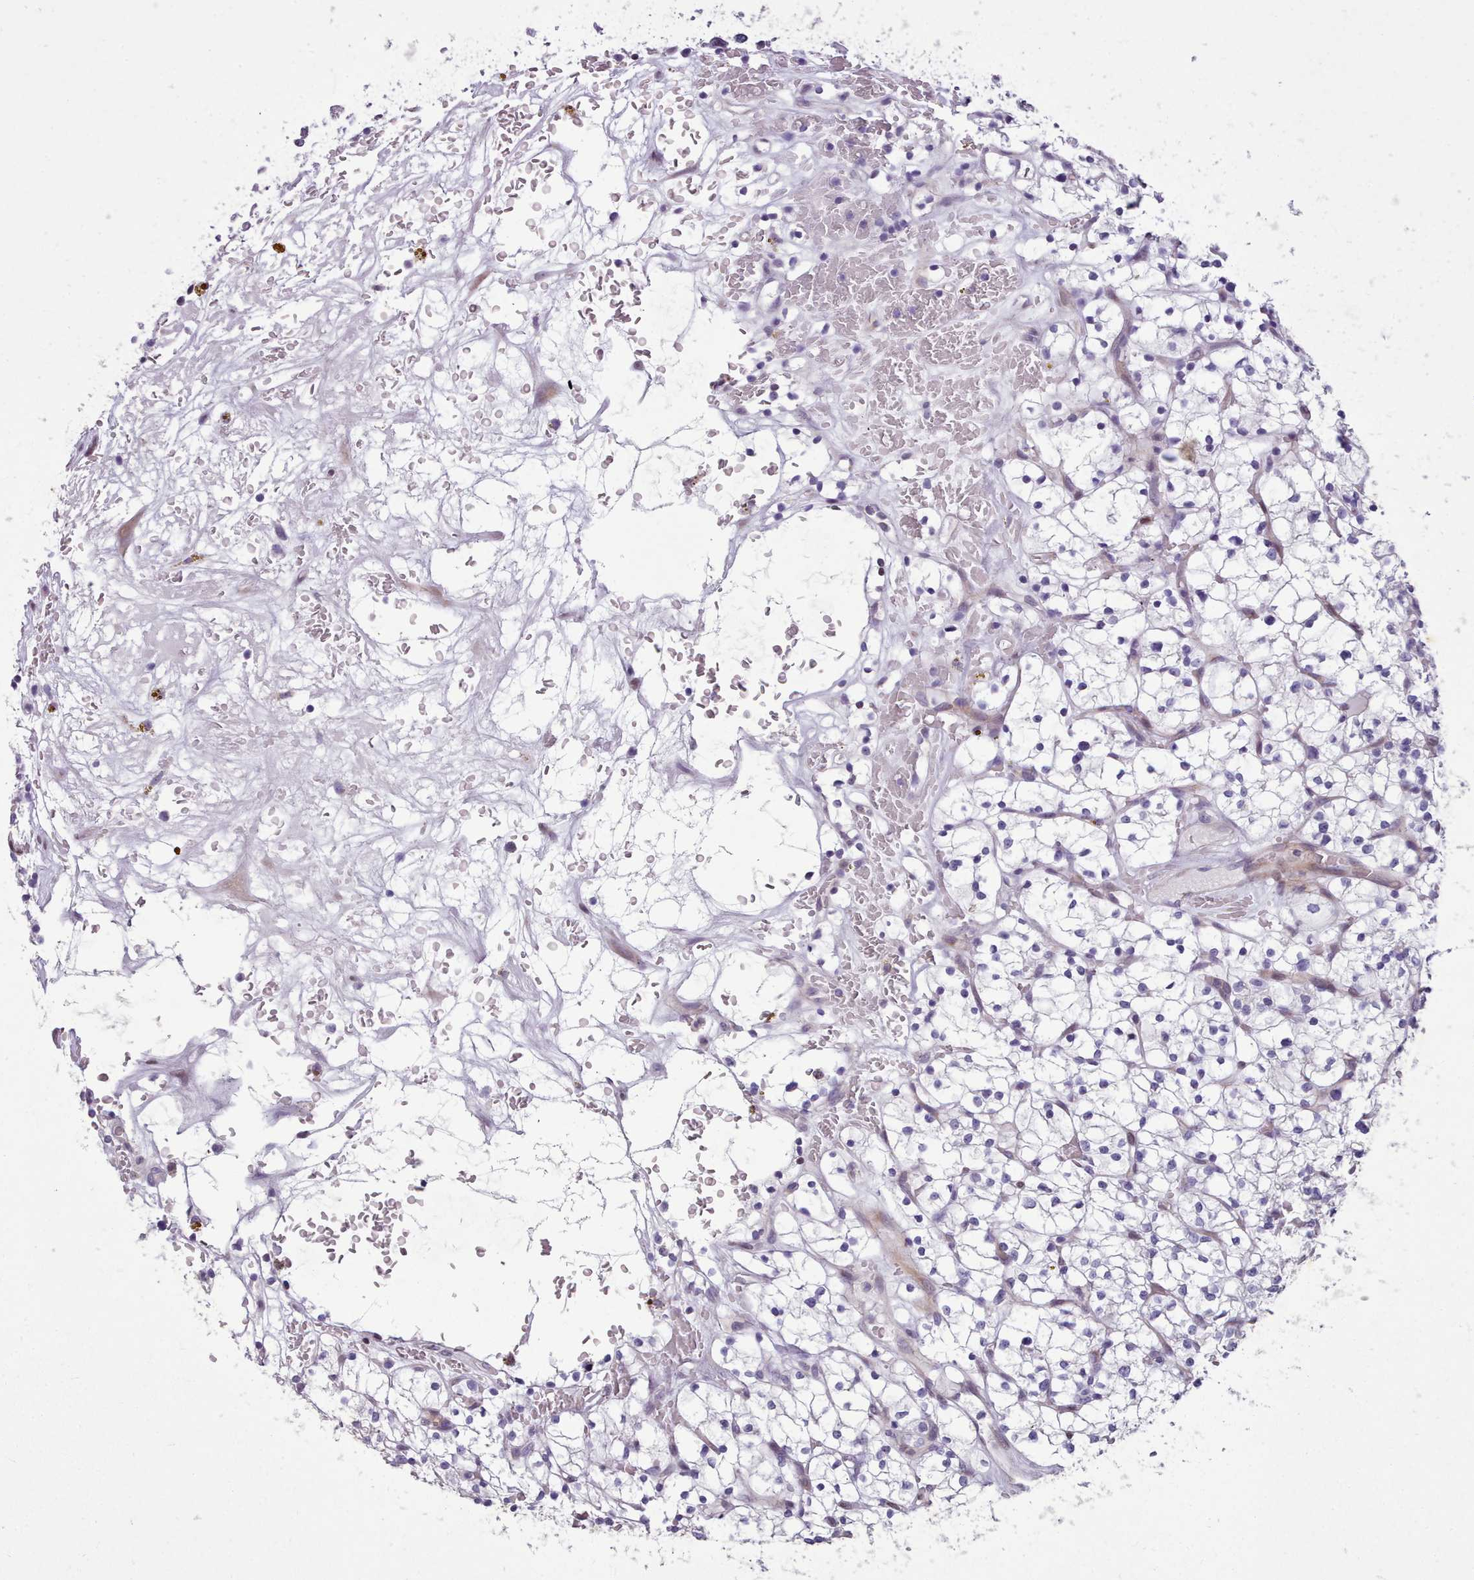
{"staining": {"intensity": "negative", "quantity": "none", "location": "none"}, "tissue": "renal cancer", "cell_type": "Tumor cells", "image_type": "cancer", "snomed": [{"axis": "morphology", "description": "Adenocarcinoma, NOS"}, {"axis": "topography", "description": "Kidney"}], "caption": "Renal cancer (adenocarcinoma) was stained to show a protein in brown. There is no significant positivity in tumor cells.", "gene": "KCNT2", "patient": {"sex": "female", "age": 64}}